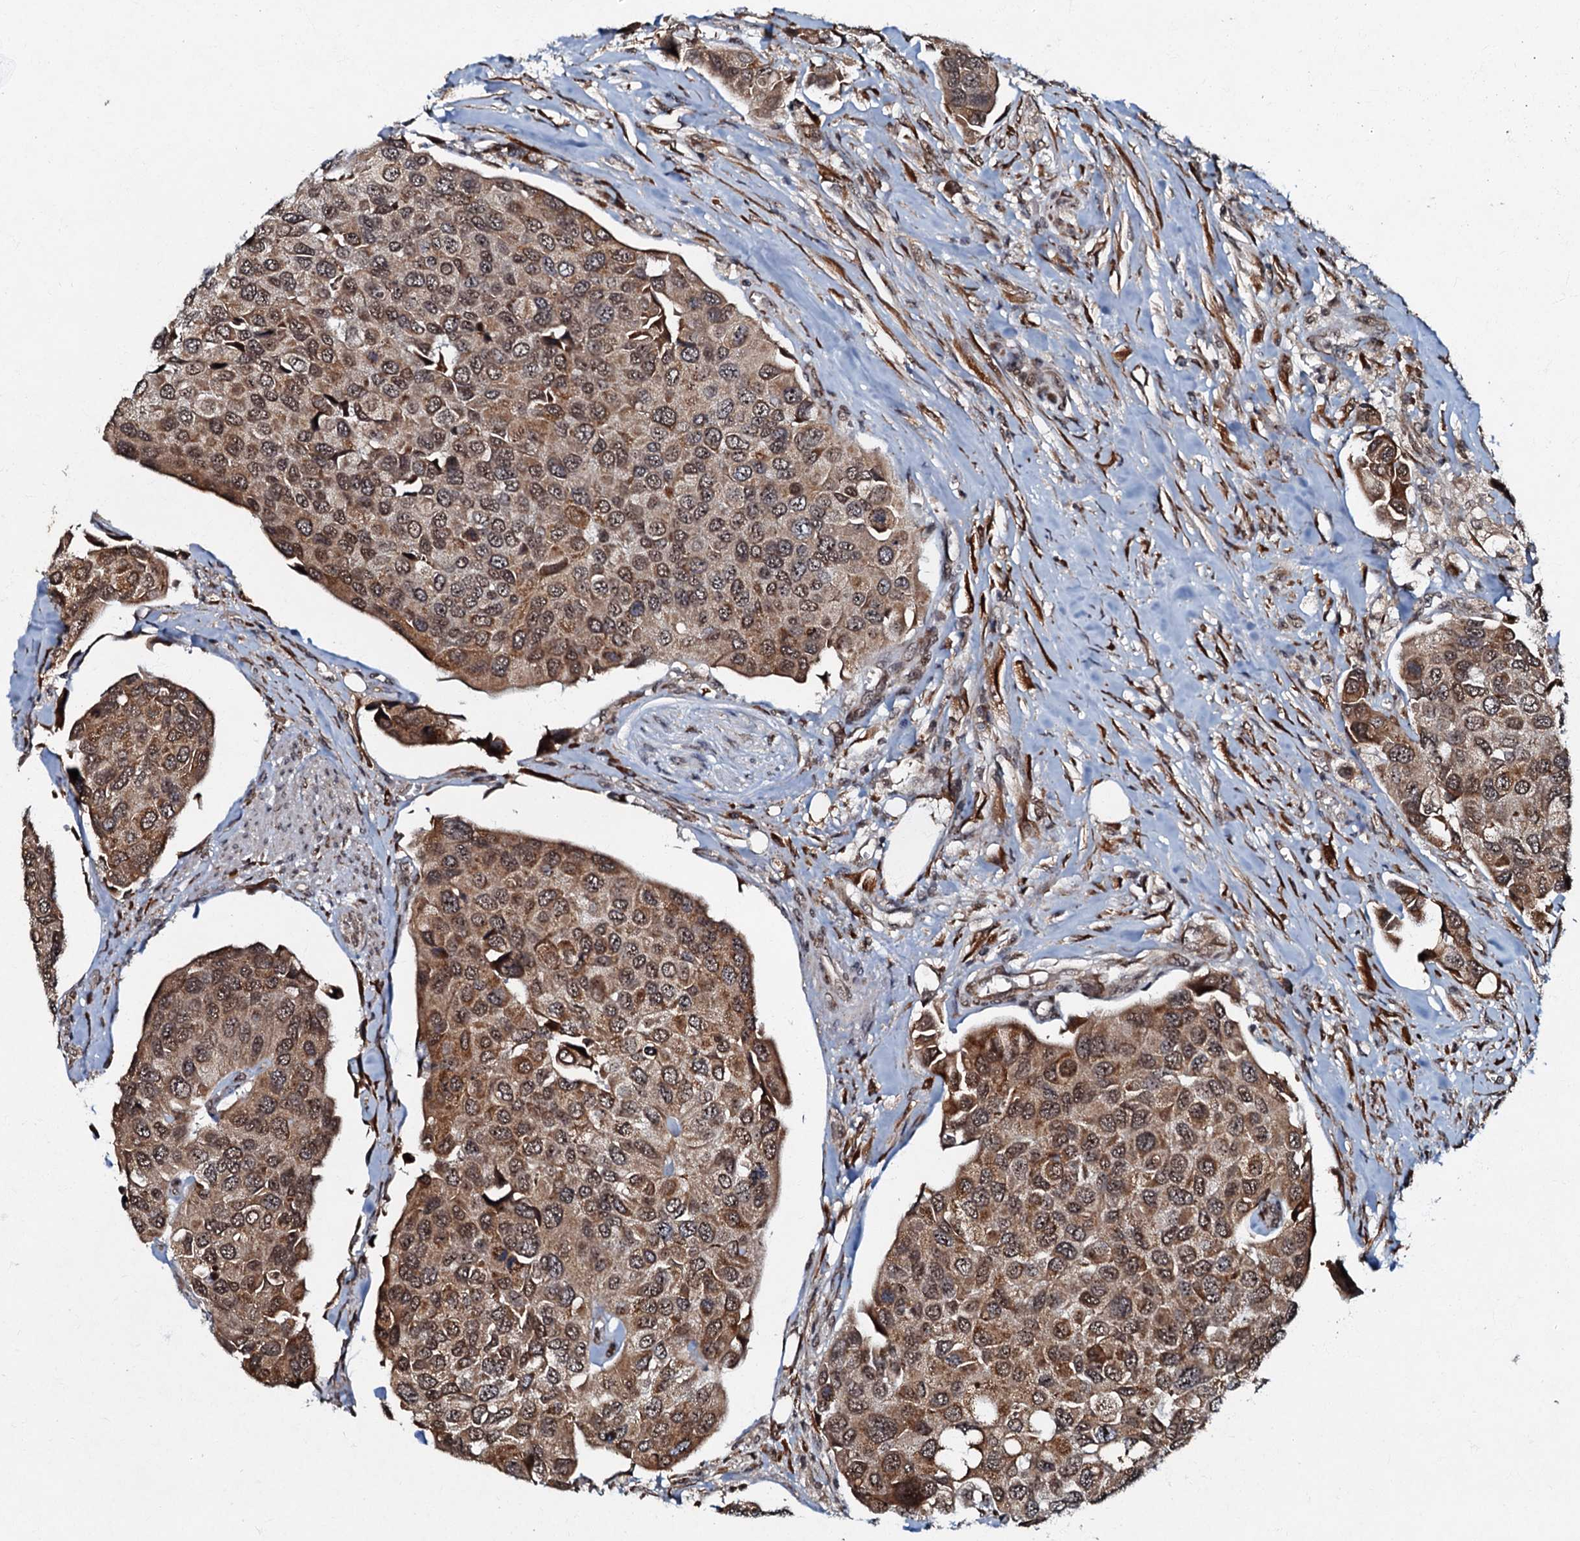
{"staining": {"intensity": "moderate", "quantity": ">75%", "location": "cytoplasmic/membranous,nuclear"}, "tissue": "urothelial cancer", "cell_type": "Tumor cells", "image_type": "cancer", "snomed": [{"axis": "morphology", "description": "Urothelial carcinoma, High grade"}, {"axis": "topography", "description": "Urinary bladder"}], "caption": "Urothelial cancer tissue reveals moderate cytoplasmic/membranous and nuclear positivity in about >75% of tumor cells, visualized by immunohistochemistry. Using DAB (3,3'-diaminobenzidine) (brown) and hematoxylin (blue) stains, captured at high magnification using brightfield microscopy.", "gene": "C18orf32", "patient": {"sex": "male", "age": 74}}